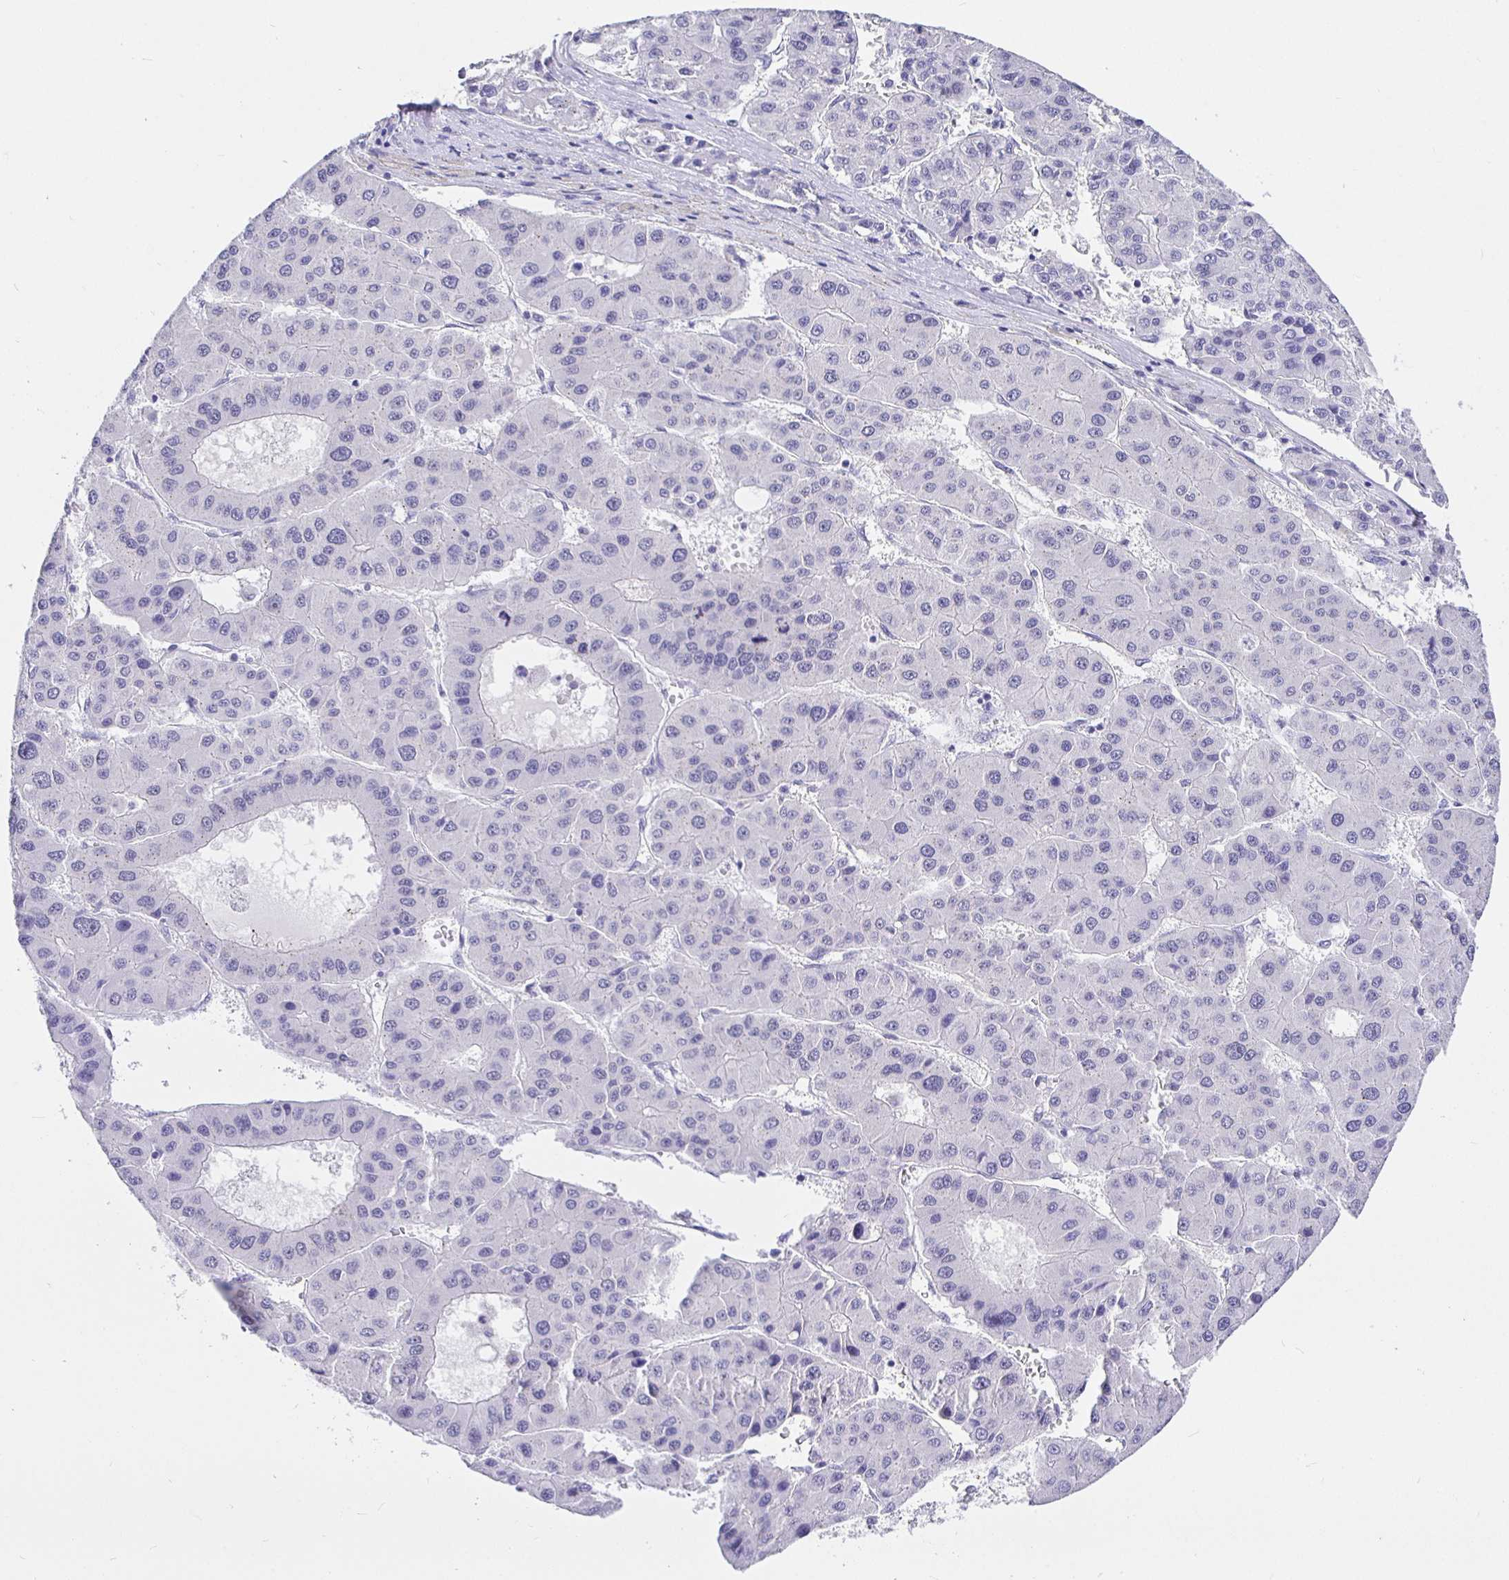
{"staining": {"intensity": "weak", "quantity": "<25%", "location": "cytoplasmic/membranous"}, "tissue": "liver cancer", "cell_type": "Tumor cells", "image_type": "cancer", "snomed": [{"axis": "morphology", "description": "Carcinoma, Hepatocellular, NOS"}, {"axis": "topography", "description": "Liver"}], "caption": "Liver cancer (hepatocellular carcinoma) was stained to show a protein in brown. There is no significant staining in tumor cells.", "gene": "EZHIP", "patient": {"sex": "male", "age": 73}}